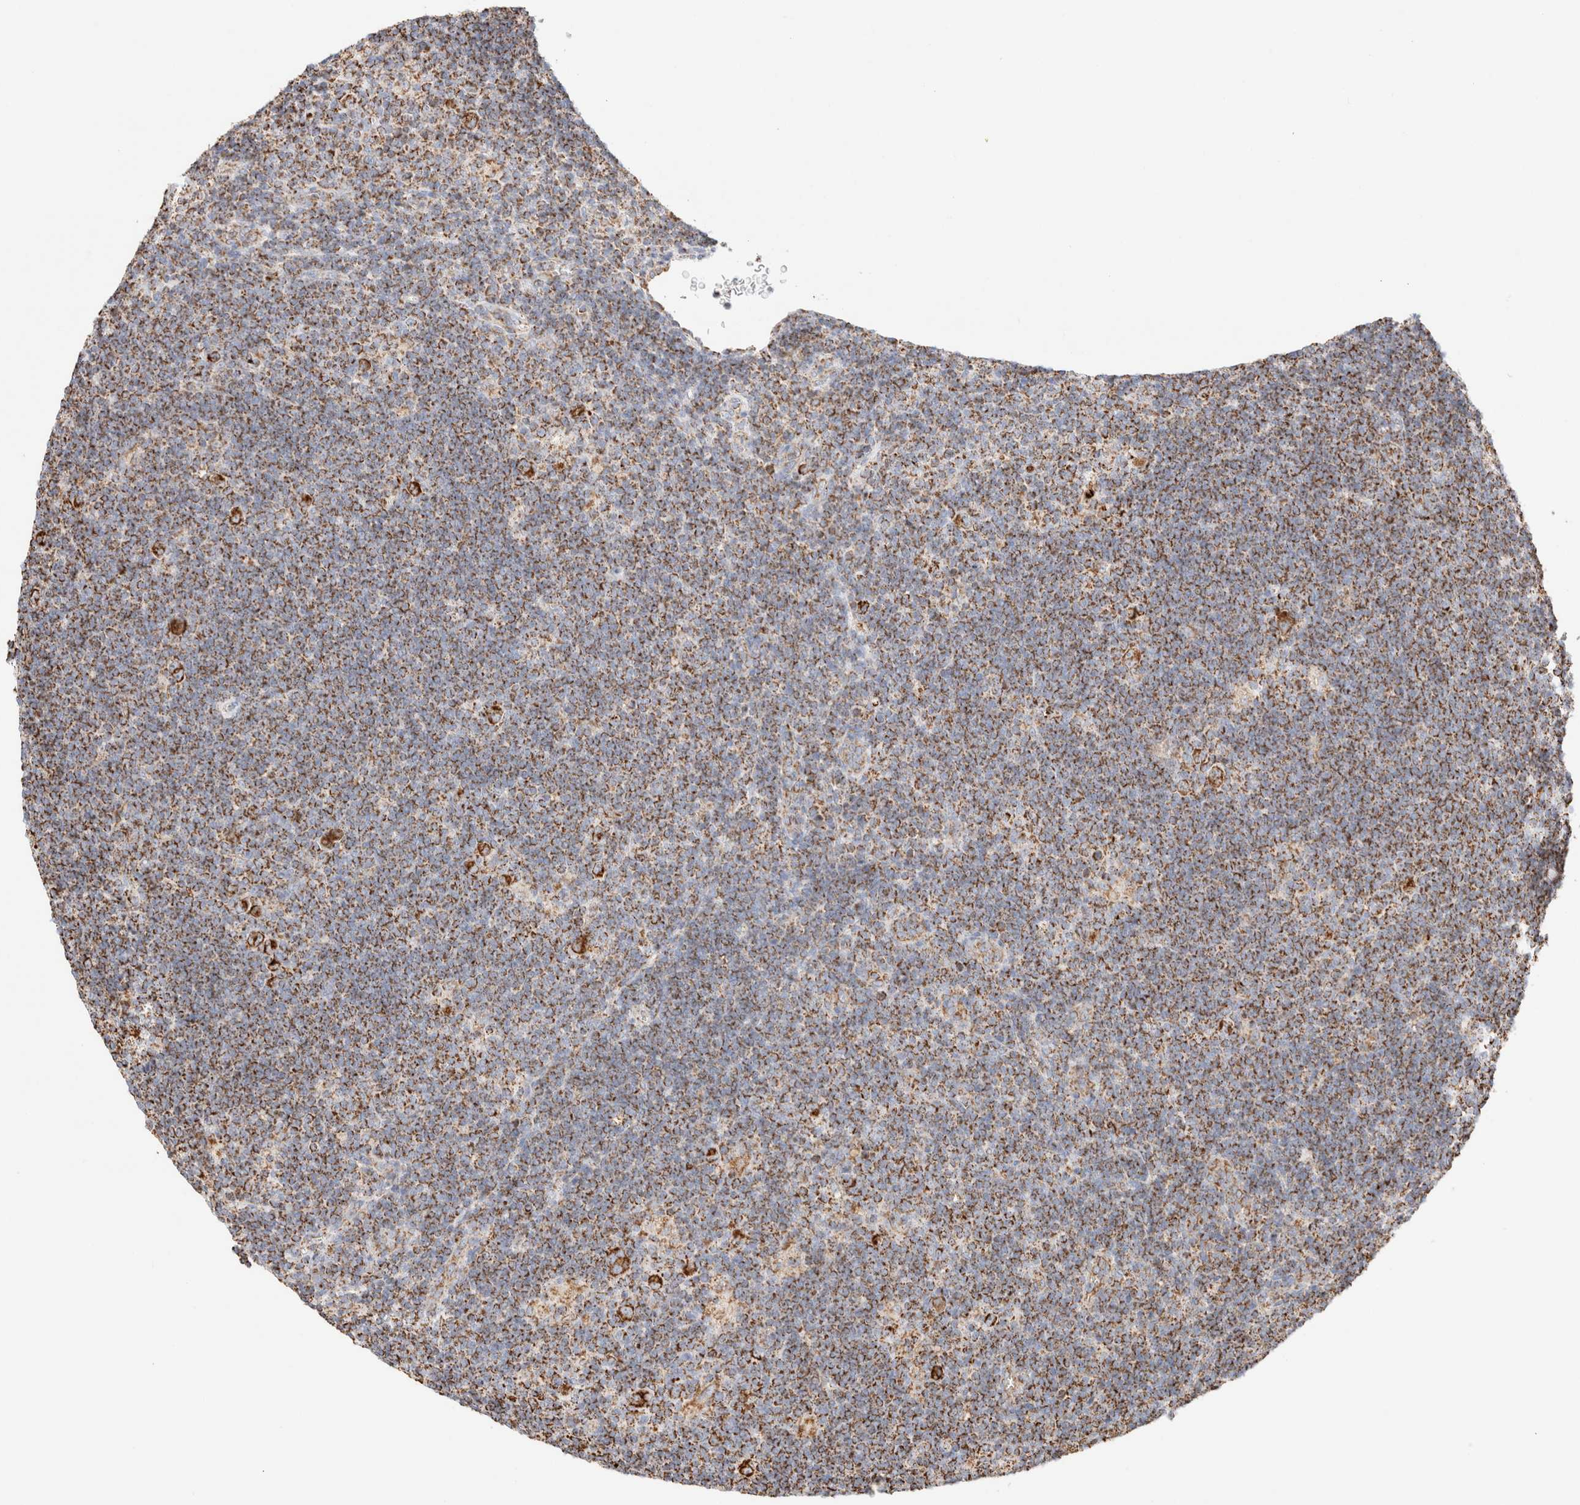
{"staining": {"intensity": "strong", "quantity": ">75%", "location": "cytoplasmic/membranous"}, "tissue": "lymphoma", "cell_type": "Tumor cells", "image_type": "cancer", "snomed": [{"axis": "morphology", "description": "Hodgkin's disease, NOS"}, {"axis": "topography", "description": "Lymph node"}], "caption": "An immunohistochemistry image of neoplastic tissue is shown. Protein staining in brown shows strong cytoplasmic/membranous positivity in Hodgkin's disease within tumor cells.", "gene": "PHB2", "patient": {"sex": "female", "age": 57}}